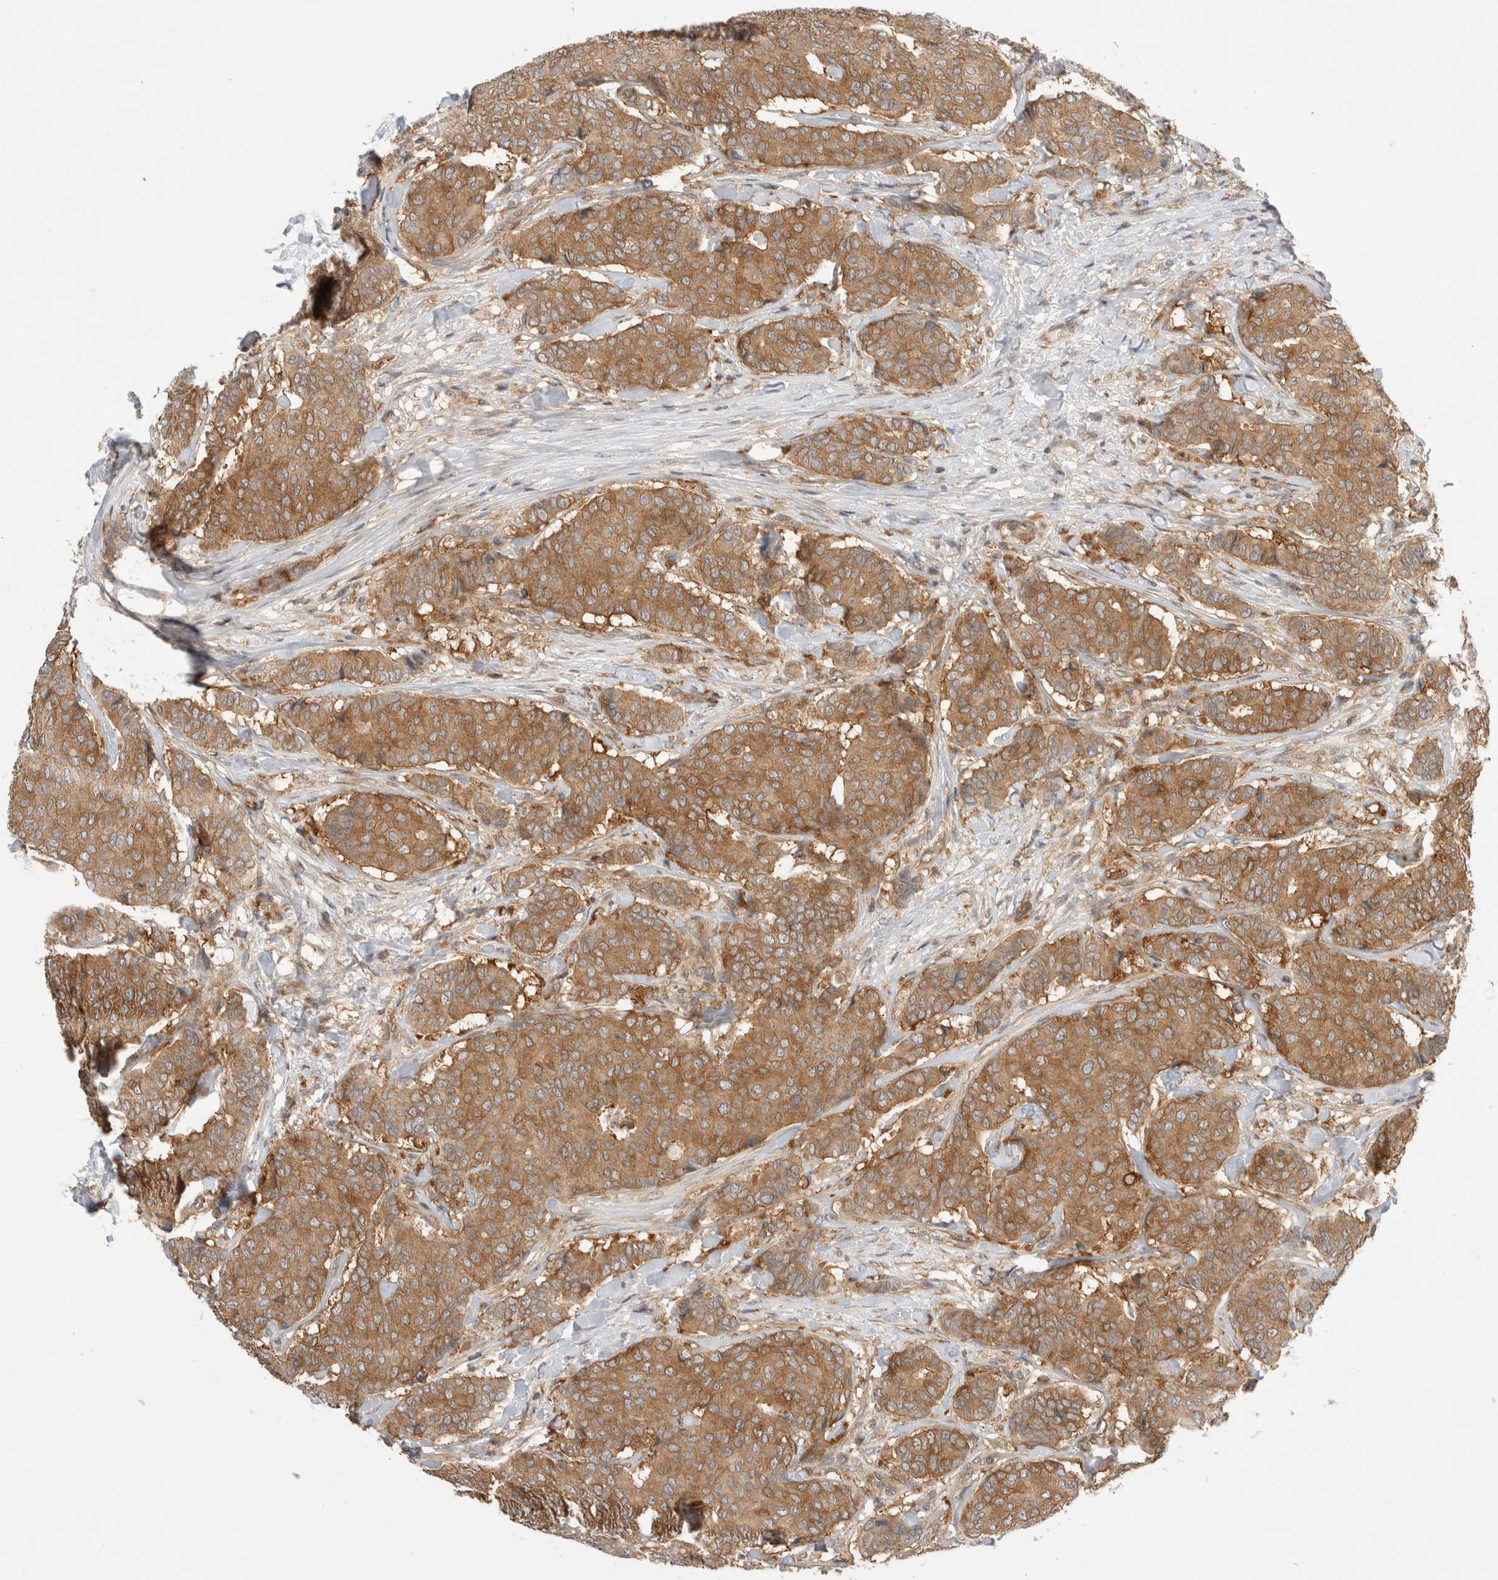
{"staining": {"intensity": "moderate", "quantity": ">75%", "location": "cytoplasmic/membranous"}, "tissue": "breast cancer", "cell_type": "Tumor cells", "image_type": "cancer", "snomed": [{"axis": "morphology", "description": "Duct carcinoma"}, {"axis": "topography", "description": "Breast"}], "caption": "DAB immunohistochemical staining of human breast cancer displays moderate cytoplasmic/membranous protein staining in about >75% of tumor cells.", "gene": "NFKB1", "patient": {"sex": "female", "age": 75}}